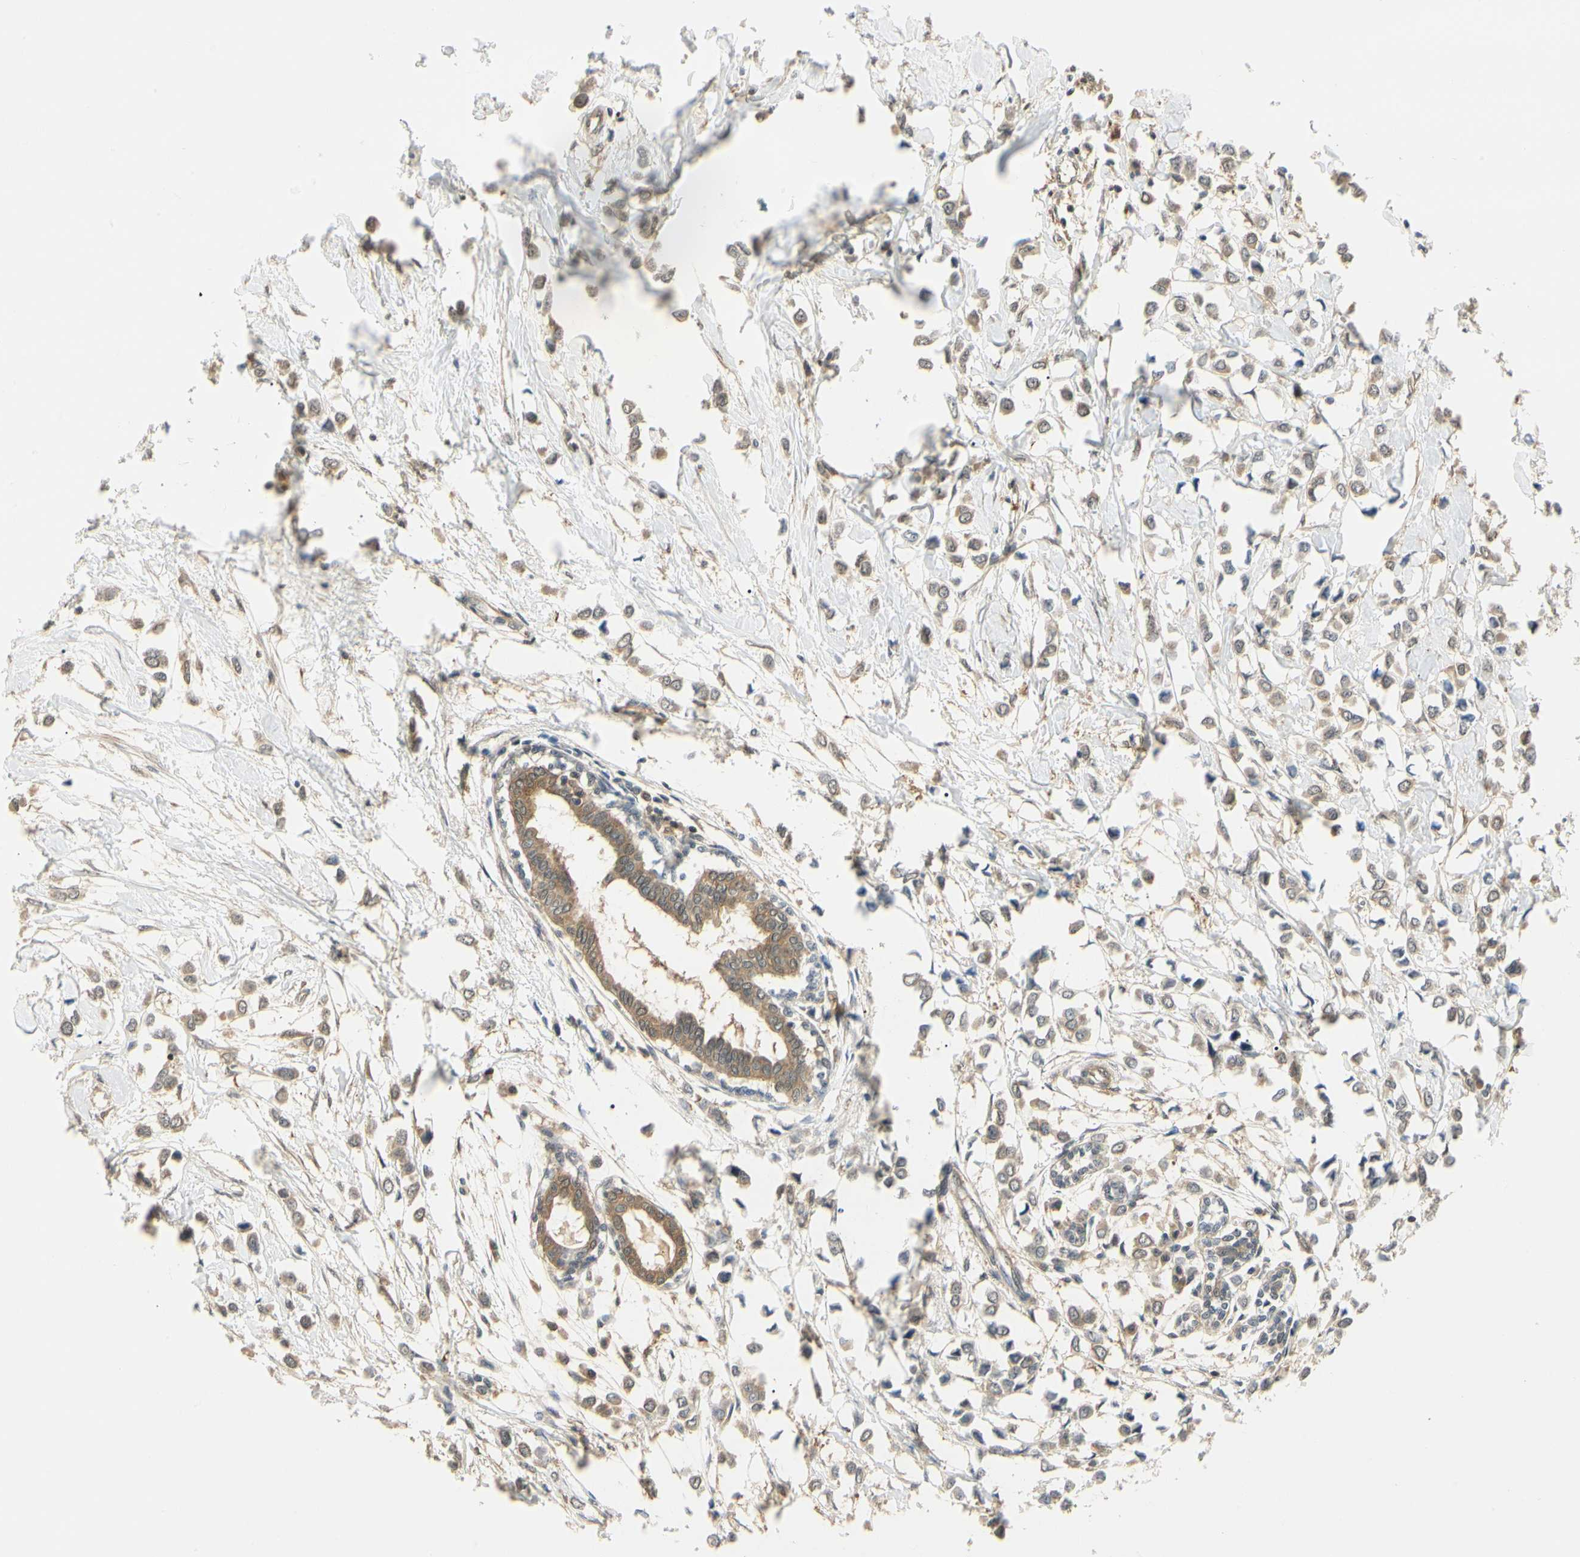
{"staining": {"intensity": "weak", "quantity": ">75%", "location": "cytoplasmic/membranous"}, "tissue": "breast cancer", "cell_type": "Tumor cells", "image_type": "cancer", "snomed": [{"axis": "morphology", "description": "Lobular carcinoma"}, {"axis": "topography", "description": "Breast"}], "caption": "This is an image of IHC staining of breast cancer, which shows weak staining in the cytoplasmic/membranous of tumor cells.", "gene": "UBE2Z", "patient": {"sex": "female", "age": 51}}